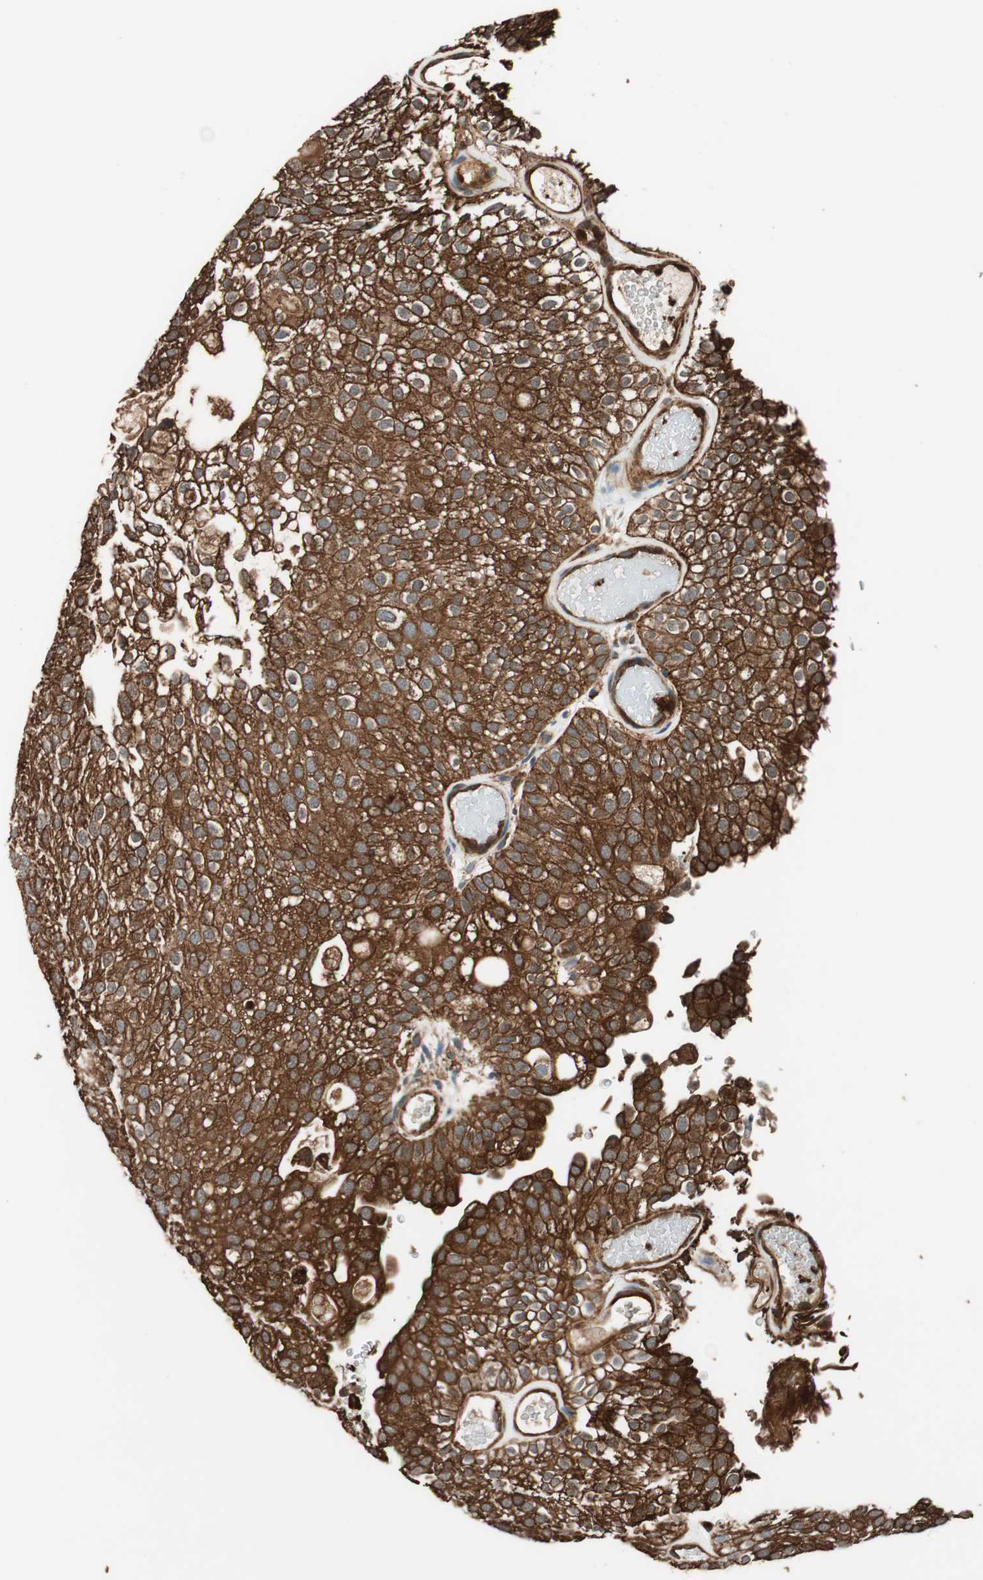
{"staining": {"intensity": "strong", "quantity": ">75%", "location": "cytoplasmic/membranous"}, "tissue": "urothelial cancer", "cell_type": "Tumor cells", "image_type": "cancer", "snomed": [{"axis": "morphology", "description": "Urothelial carcinoma, Low grade"}, {"axis": "topography", "description": "Urinary bladder"}], "caption": "This image shows low-grade urothelial carcinoma stained with IHC to label a protein in brown. The cytoplasmic/membranous of tumor cells show strong positivity for the protein. Nuclei are counter-stained blue.", "gene": "VASP", "patient": {"sex": "male", "age": 78}}